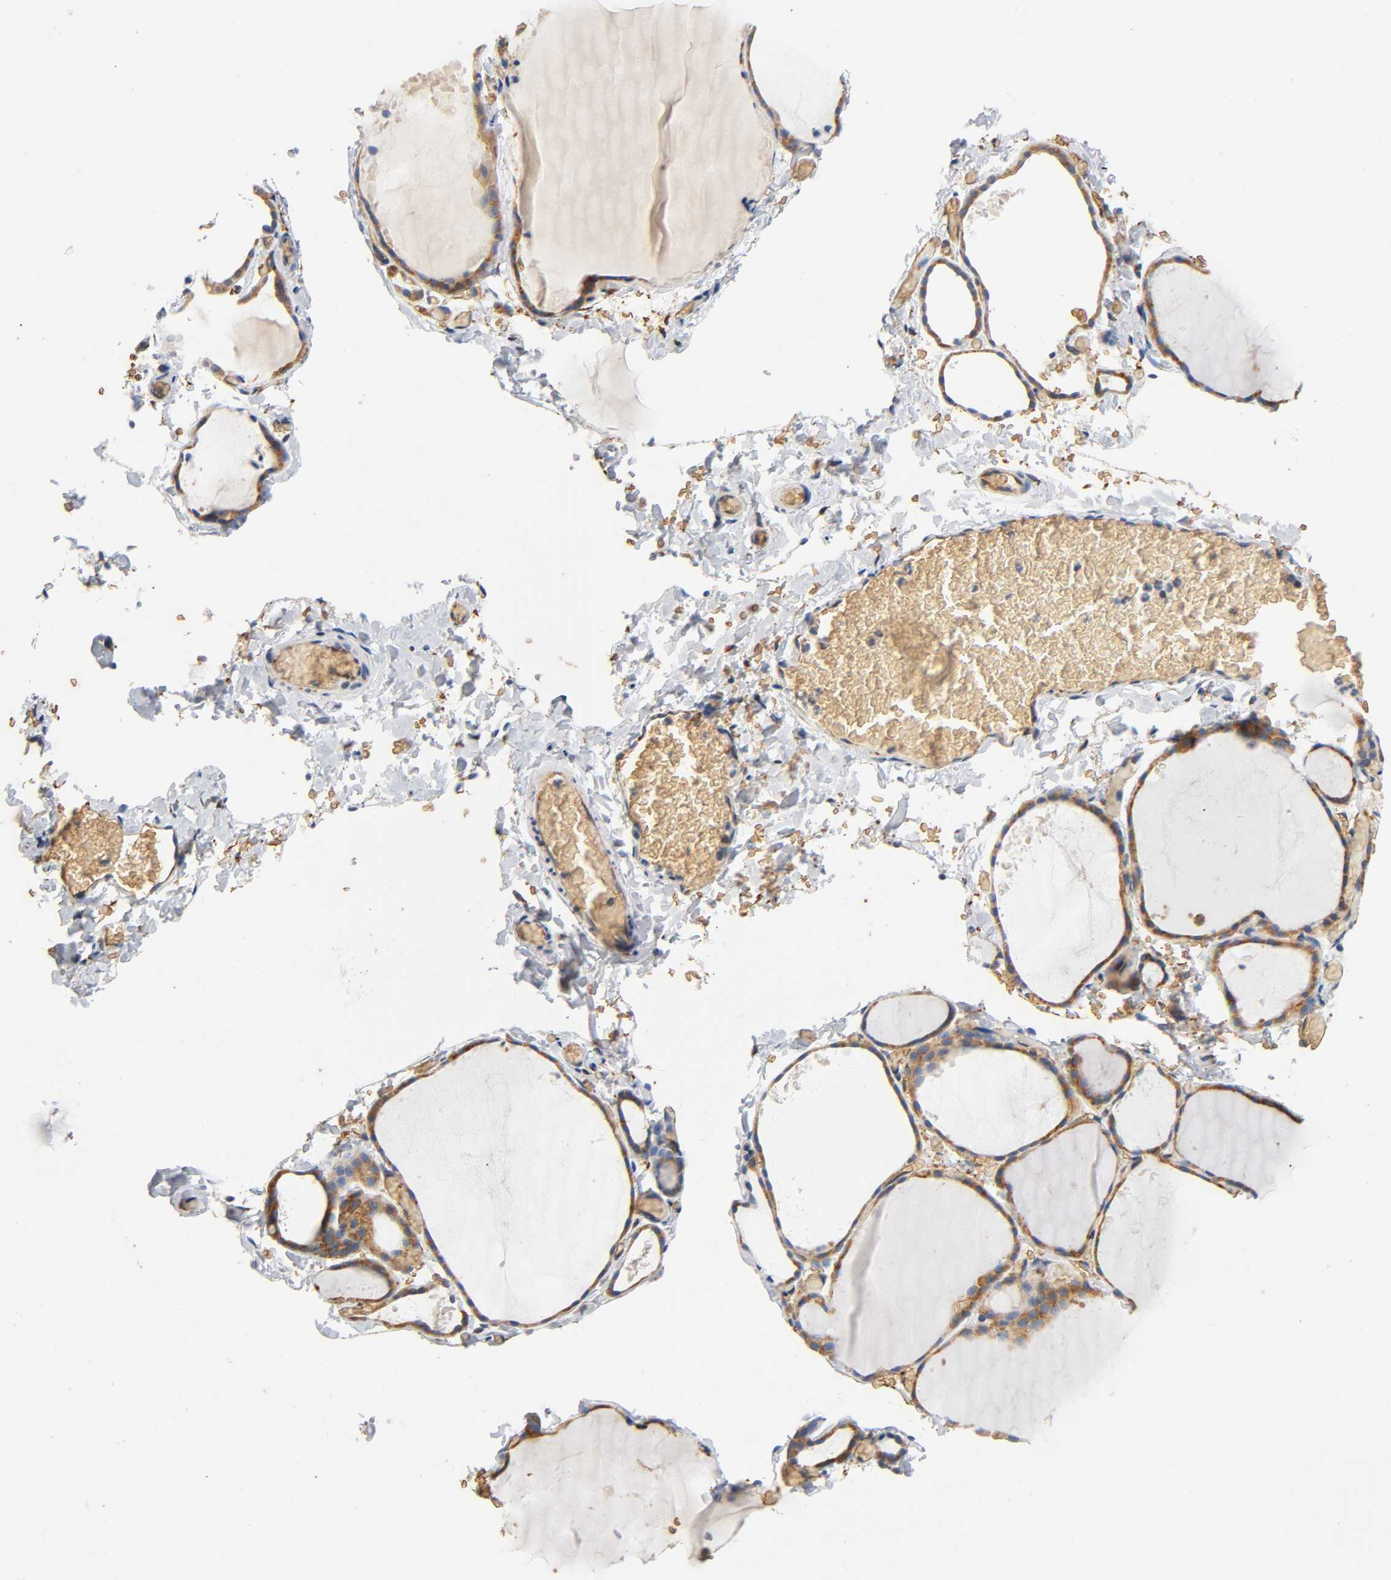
{"staining": {"intensity": "moderate", "quantity": ">75%", "location": "cytoplasmic/membranous"}, "tissue": "thyroid gland", "cell_type": "Glandular cells", "image_type": "normal", "snomed": [{"axis": "morphology", "description": "Normal tissue, NOS"}, {"axis": "topography", "description": "Thyroid gland"}], "caption": "DAB immunohistochemical staining of normal thyroid gland demonstrates moderate cytoplasmic/membranous protein staining in about >75% of glandular cells.", "gene": "UCKL1", "patient": {"sex": "female", "age": 22}}